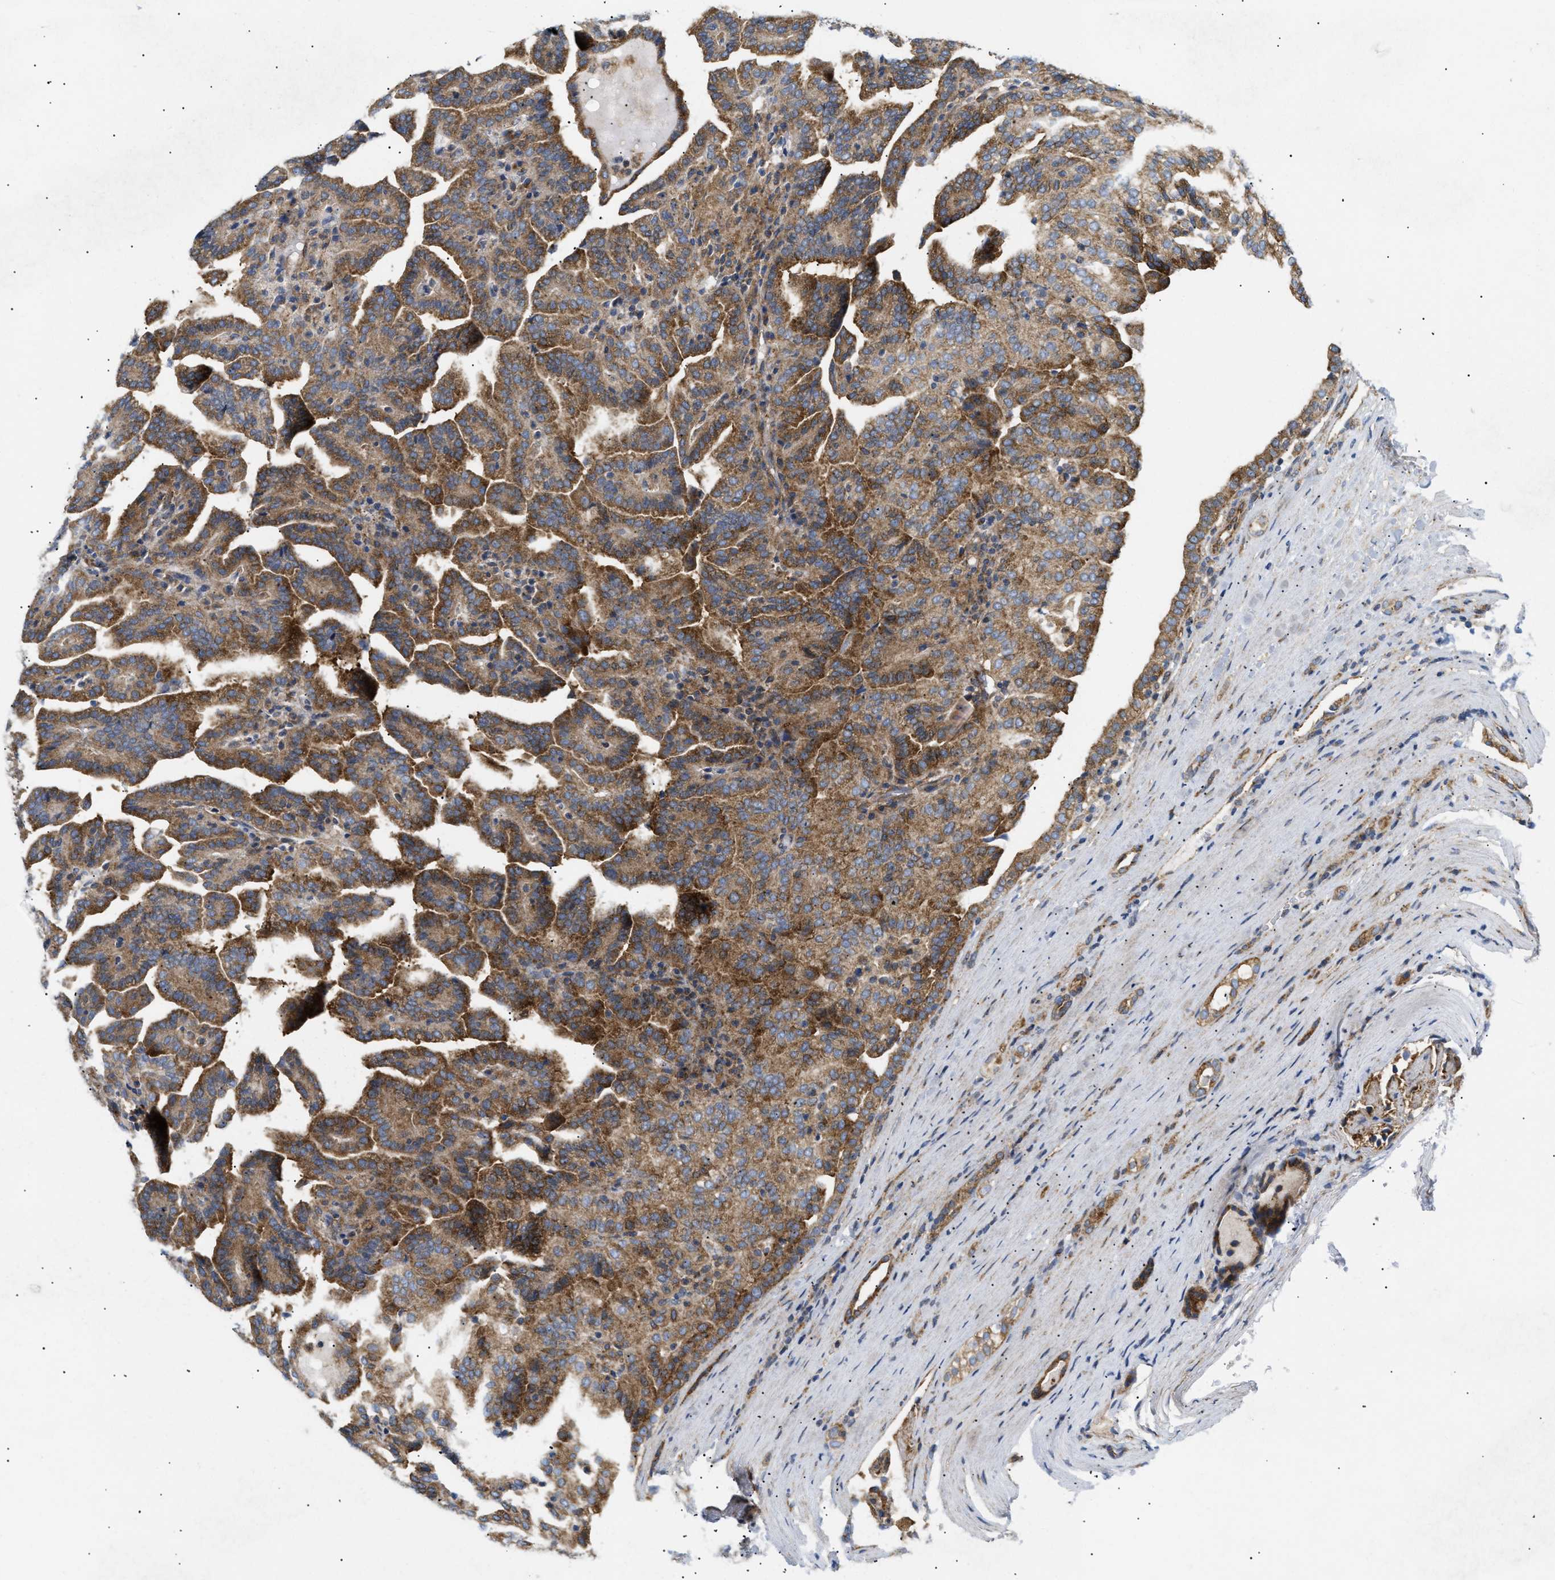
{"staining": {"intensity": "moderate", "quantity": ">75%", "location": "cytoplasmic/membranous"}, "tissue": "renal cancer", "cell_type": "Tumor cells", "image_type": "cancer", "snomed": [{"axis": "morphology", "description": "Adenocarcinoma, NOS"}, {"axis": "topography", "description": "Kidney"}], "caption": "Human renal cancer (adenocarcinoma) stained for a protein (brown) demonstrates moderate cytoplasmic/membranous positive positivity in approximately >75% of tumor cells.", "gene": "DCTN4", "patient": {"sex": "male", "age": 61}}